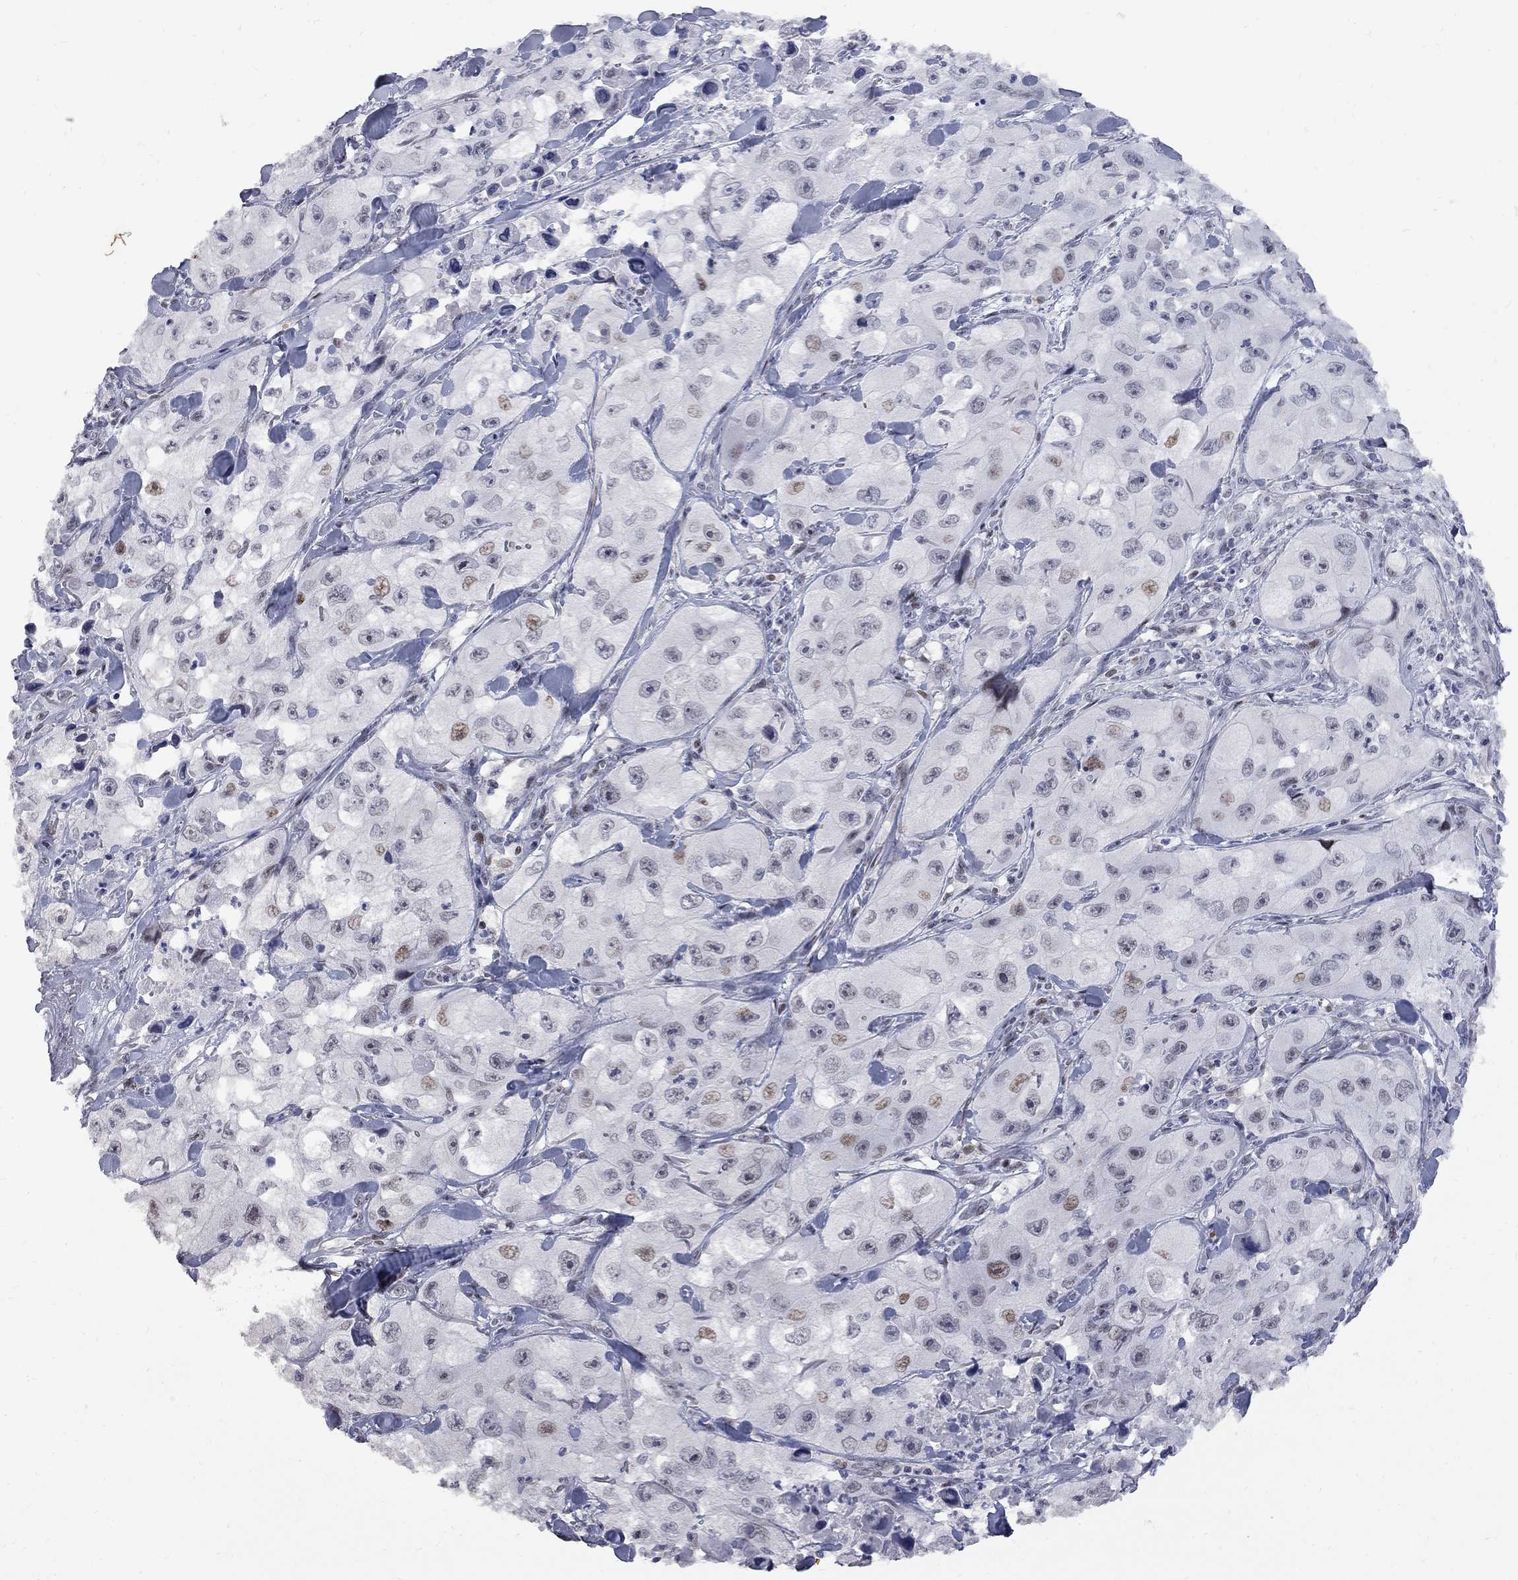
{"staining": {"intensity": "moderate", "quantity": "<25%", "location": "nuclear"}, "tissue": "skin cancer", "cell_type": "Tumor cells", "image_type": "cancer", "snomed": [{"axis": "morphology", "description": "Squamous cell carcinoma, NOS"}, {"axis": "topography", "description": "Skin"}, {"axis": "topography", "description": "Subcutis"}], "caption": "A micrograph of skin squamous cell carcinoma stained for a protein displays moderate nuclear brown staining in tumor cells.", "gene": "ZNF154", "patient": {"sex": "male", "age": 73}}